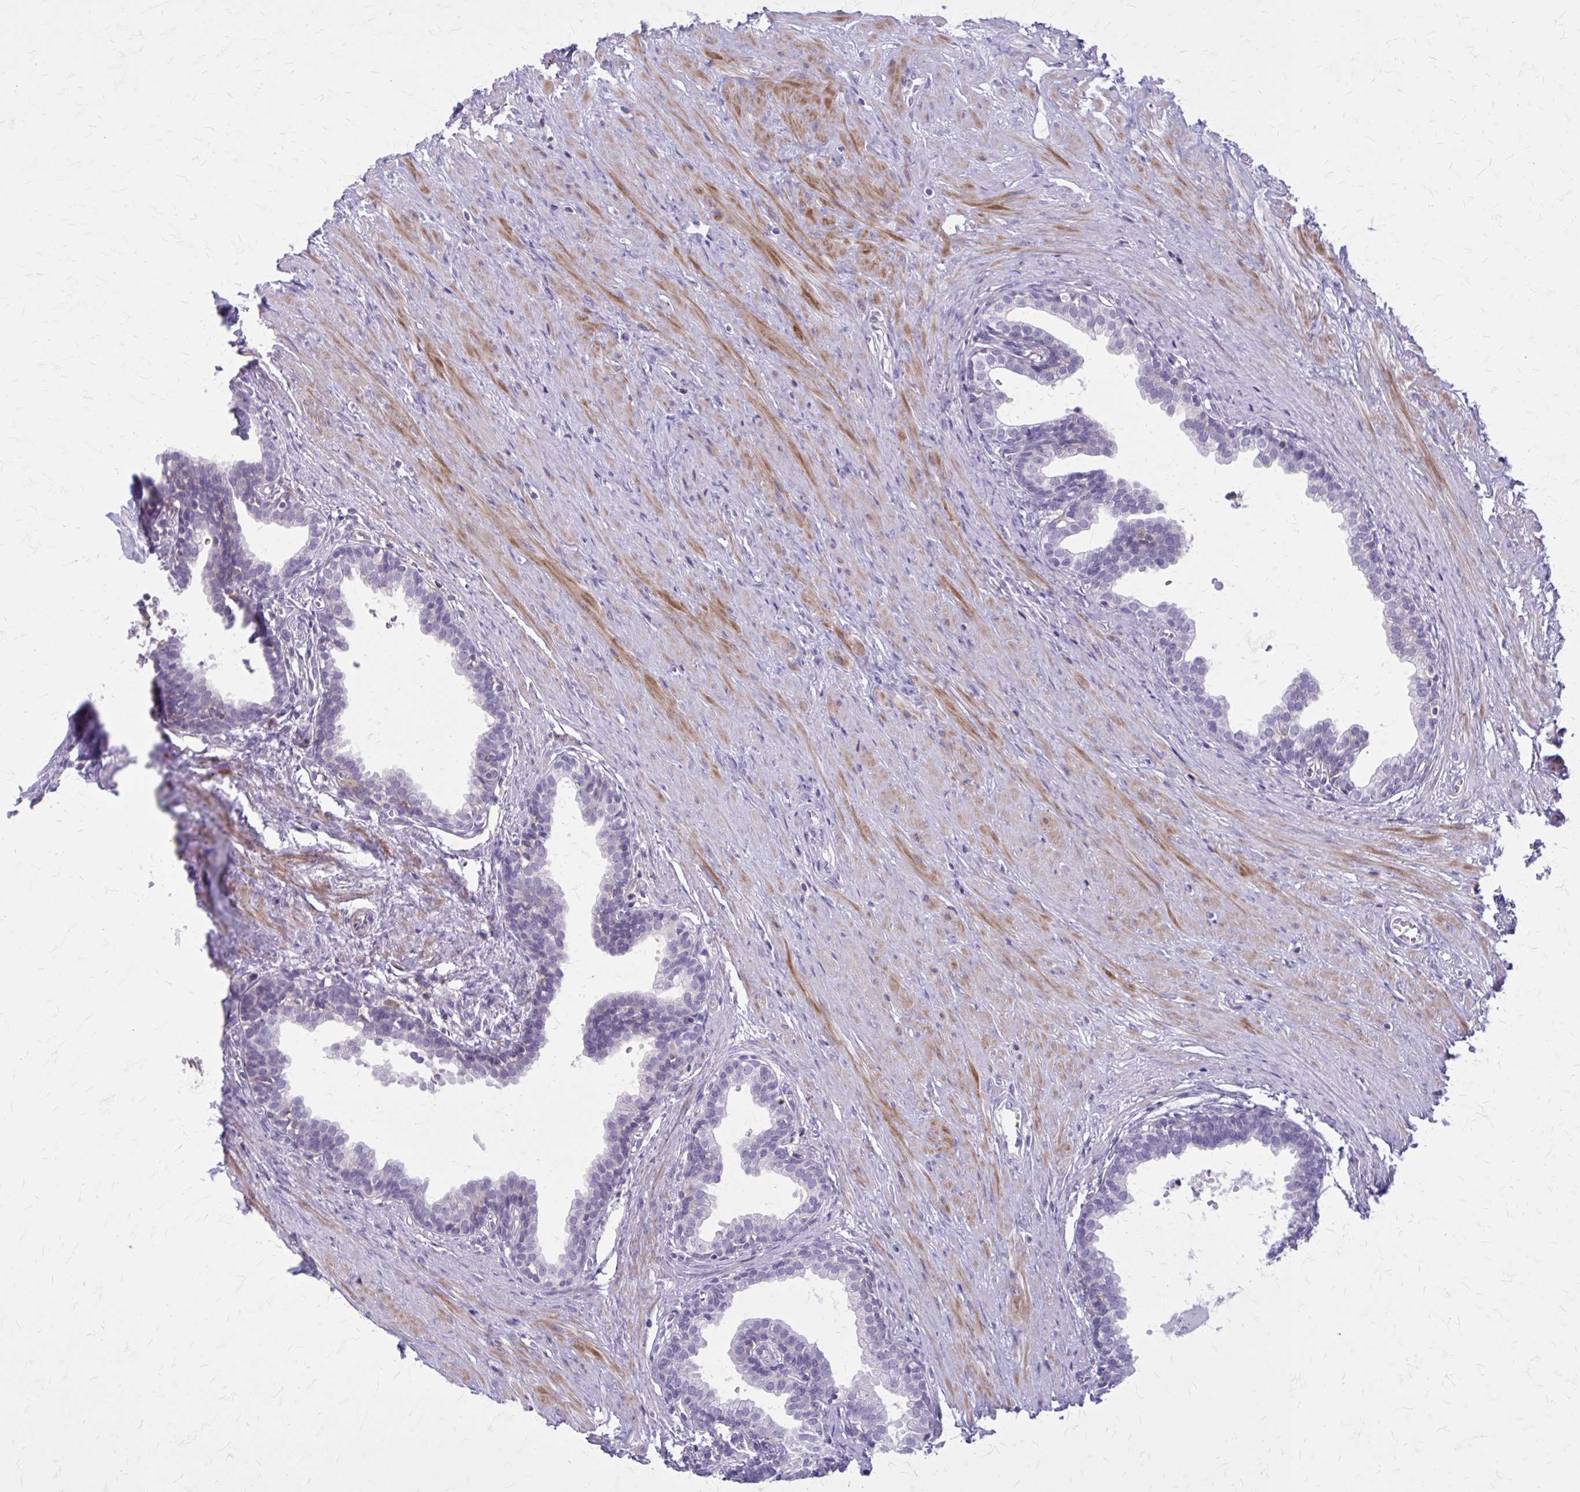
{"staining": {"intensity": "negative", "quantity": "none", "location": "none"}, "tissue": "prostate", "cell_type": "Glandular cells", "image_type": "normal", "snomed": [{"axis": "morphology", "description": "Normal tissue, NOS"}, {"axis": "topography", "description": "Prostate"}, {"axis": "topography", "description": "Peripheral nerve tissue"}], "caption": "Human prostate stained for a protein using immunohistochemistry reveals no positivity in glandular cells.", "gene": "PITPNM1", "patient": {"sex": "male", "age": 55}}